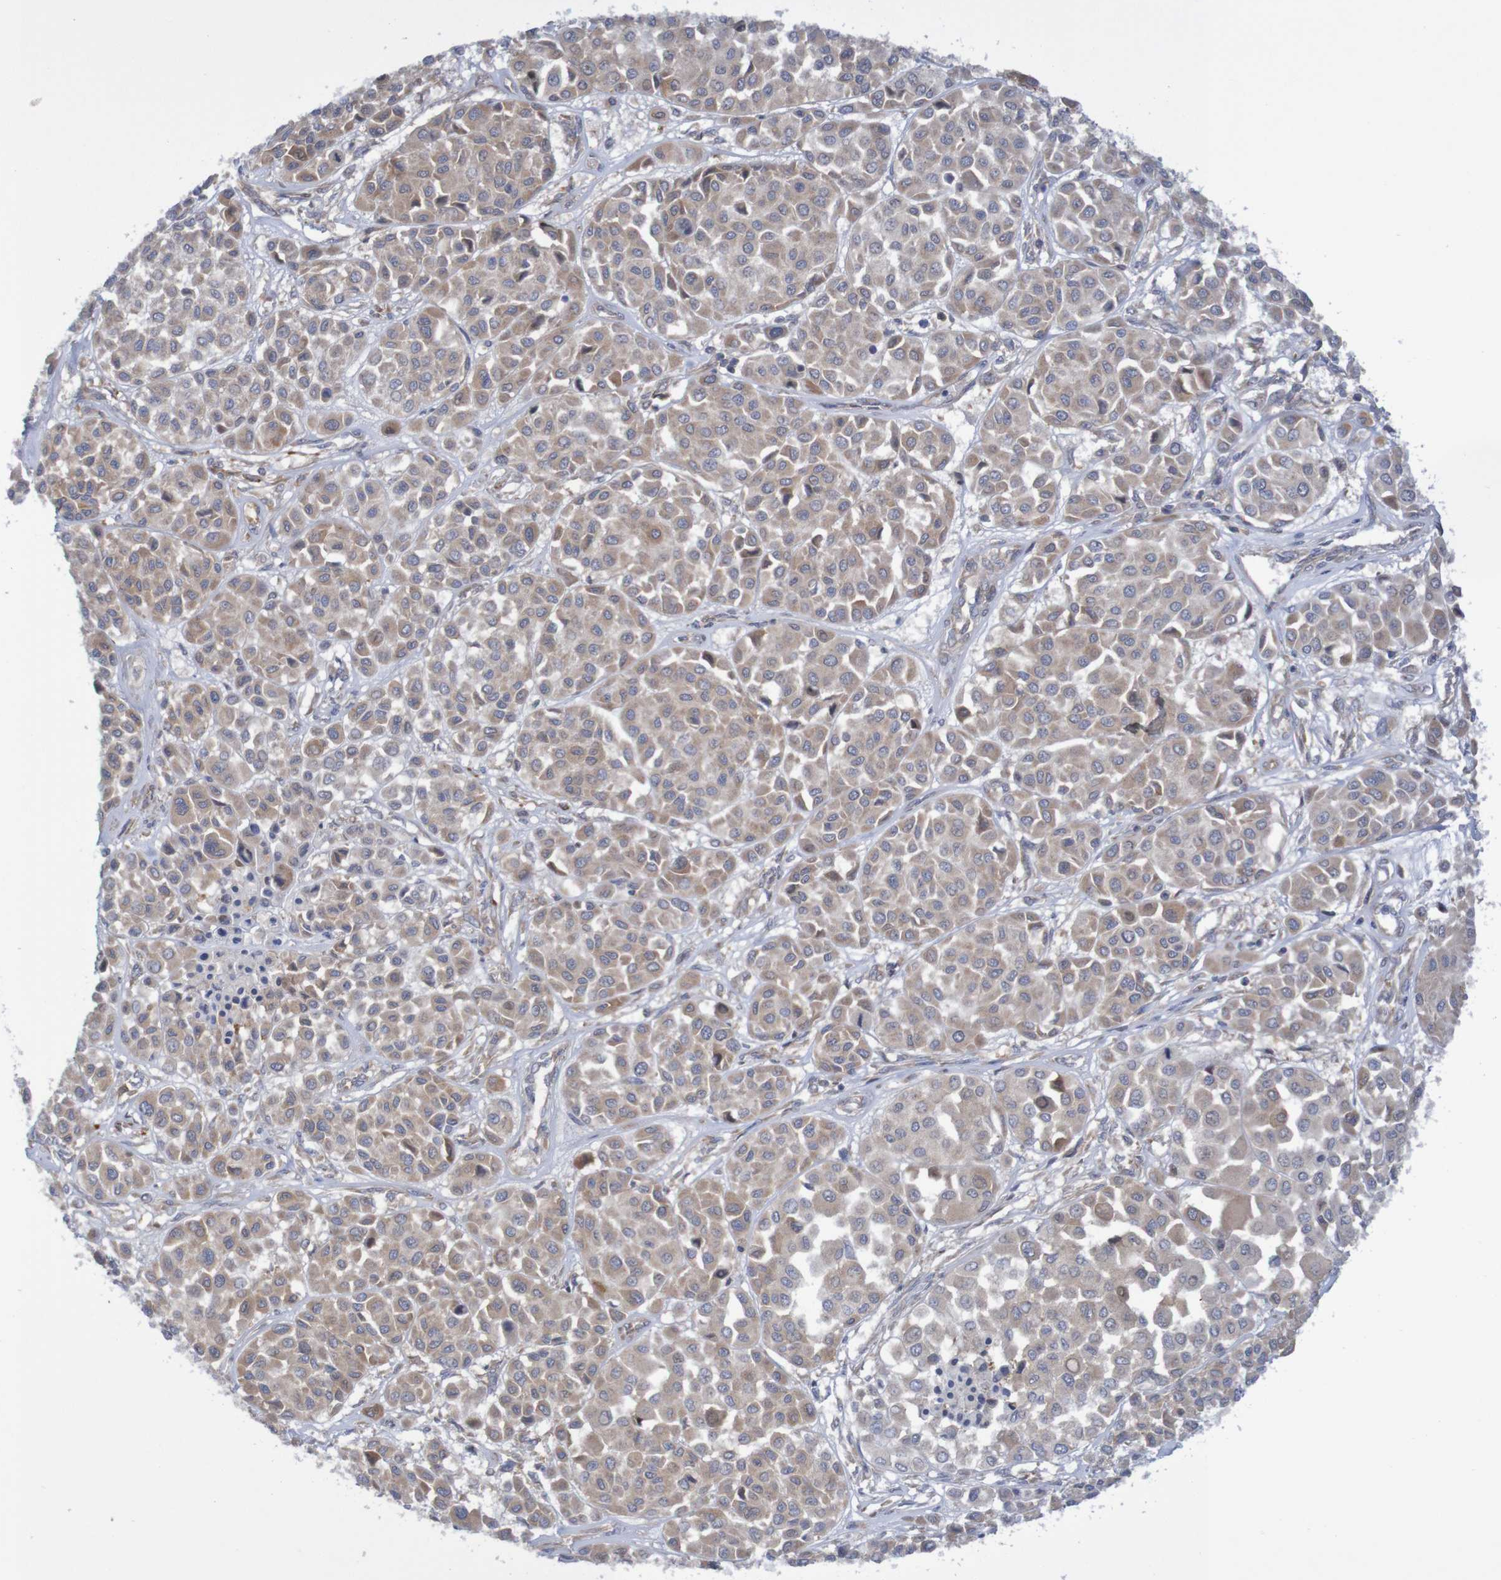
{"staining": {"intensity": "weak", "quantity": ">75%", "location": "cytoplasmic/membranous"}, "tissue": "melanoma", "cell_type": "Tumor cells", "image_type": "cancer", "snomed": [{"axis": "morphology", "description": "Malignant melanoma, Metastatic site"}, {"axis": "topography", "description": "Soft tissue"}], "caption": "Melanoma was stained to show a protein in brown. There is low levels of weak cytoplasmic/membranous expression in approximately >75% of tumor cells. The staining was performed using DAB to visualize the protein expression in brown, while the nuclei were stained in blue with hematoxylin (Magnification: 20x).", "gene": "LRRC47", "patient": {"sex": "male", "age": 41}}